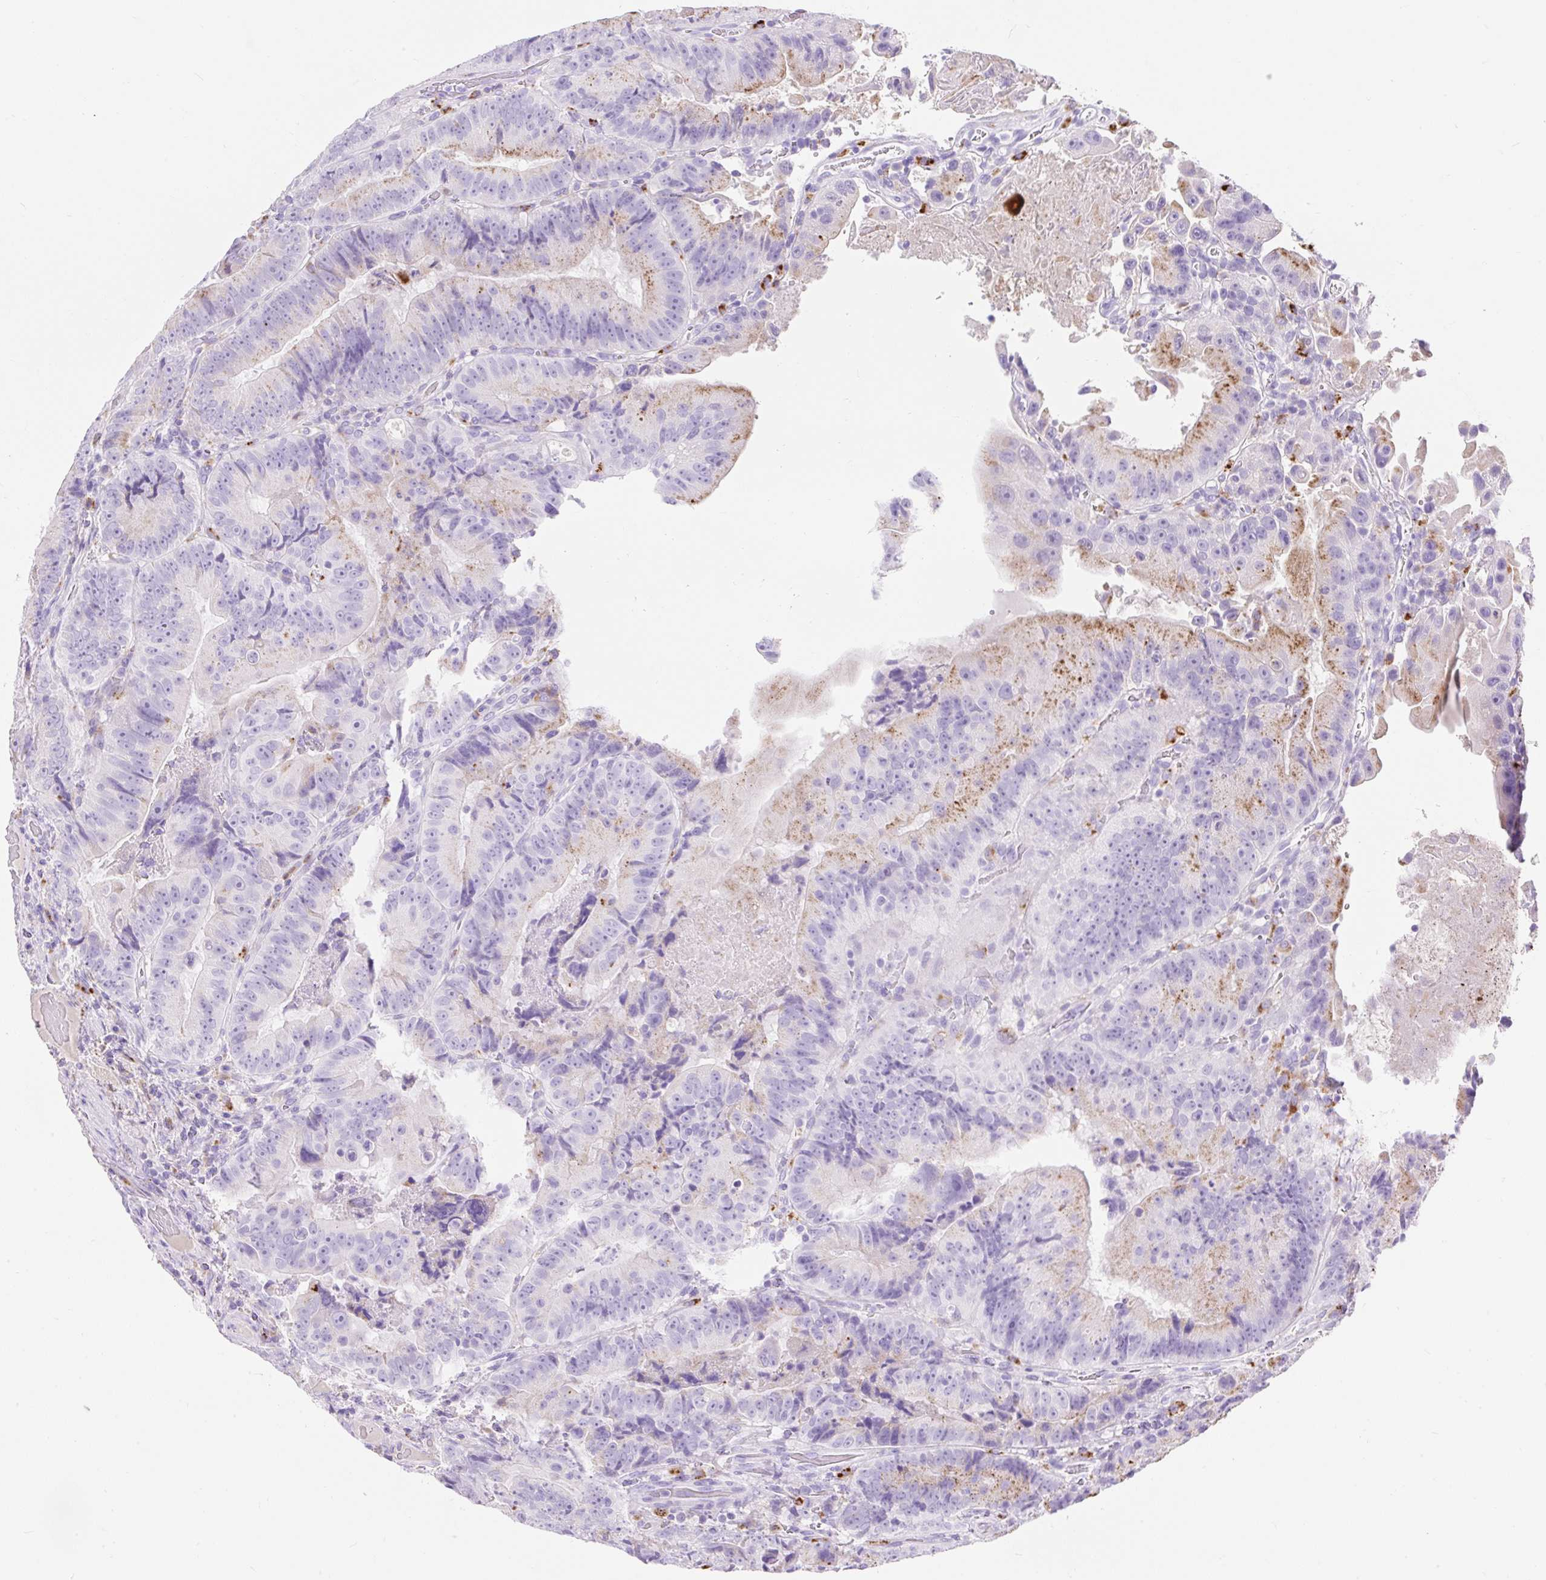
{"staining": {"intensity": "moderate", "quantity": "<25%", "location": "cytoplasmic/membranous"}, "tissue": "colorectal cancer", "cell_type": "Tumor cells", "image_type": "cancer", "snomed": [{"axis": "morphology", "description": "Adenocarcinoma, NOS"}, {"axis": "topography", "description": "Colon"}], "caption": "Protein analysis of colorectal cancer (adenocarcinoma) tissue shows moderate cytoplasmic/membranous positivity in about <25% of tumor cells. Using DAB (brown) and hematoxylin (blue) stains, captured at high magnification using brightfield microscopy.", "gene": "HEXB", "patient": {"sex": "female", "age": 86}}